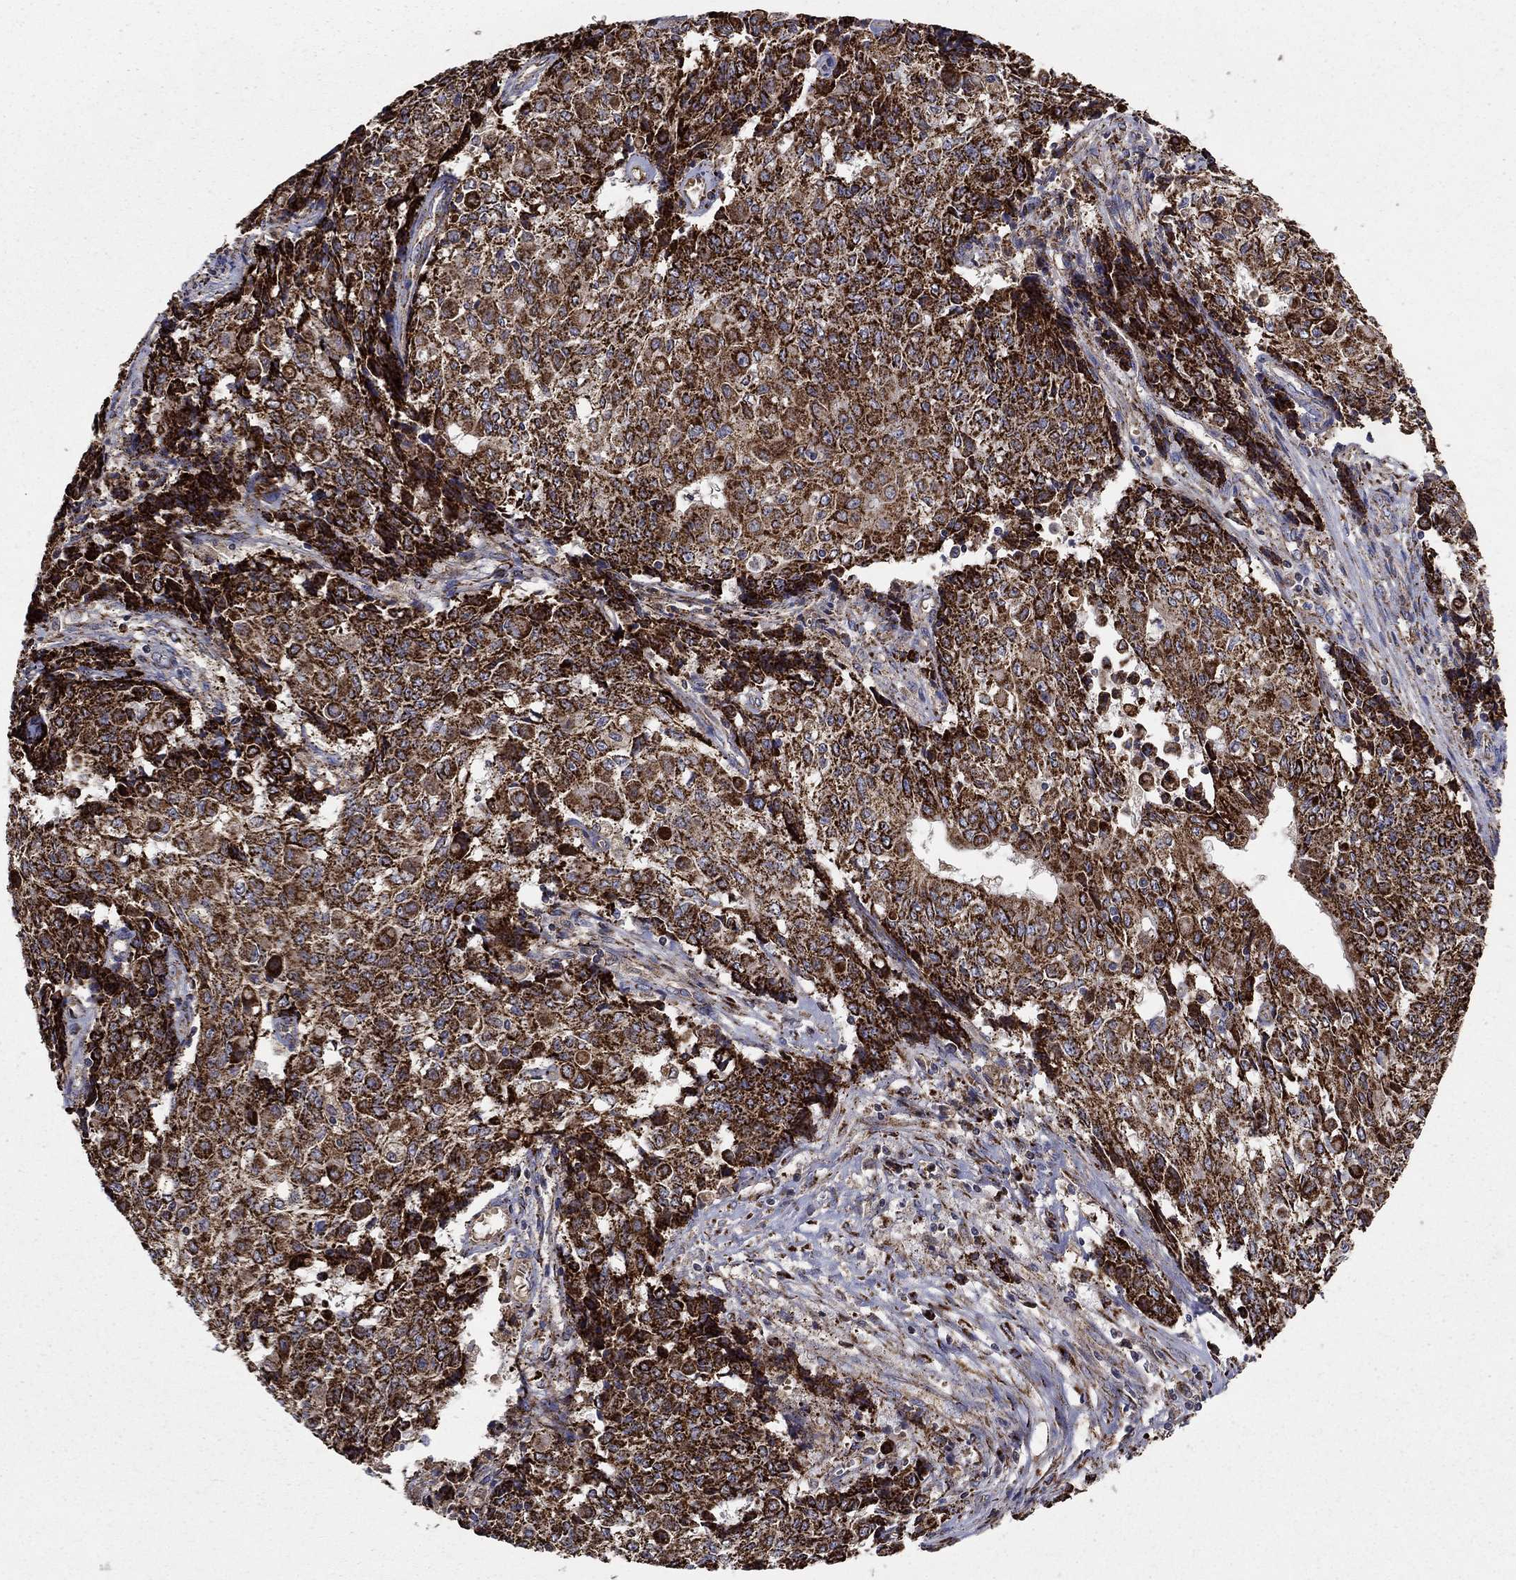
{"staining": {"intensity": "strong", "quantity": ">75%", "location": "cytoplasmic/membranous"}, "tissue": "ovarian cancer", "cell_type": "Tumor cells", "image_type": "cancer", "snomed": [{"axis": "morphology", "description": "Carcinoma, endometroid"}, {"axis": "topography", "description": "Ovary"}], "caption": "The immunohistochemical stain labels strong cytoplasmic/membranous expression in tumor cells of ovarian endometroid carcinoma tissue.", "gene": "GCSH", "patient": {"sex": "female", "age": 42}}